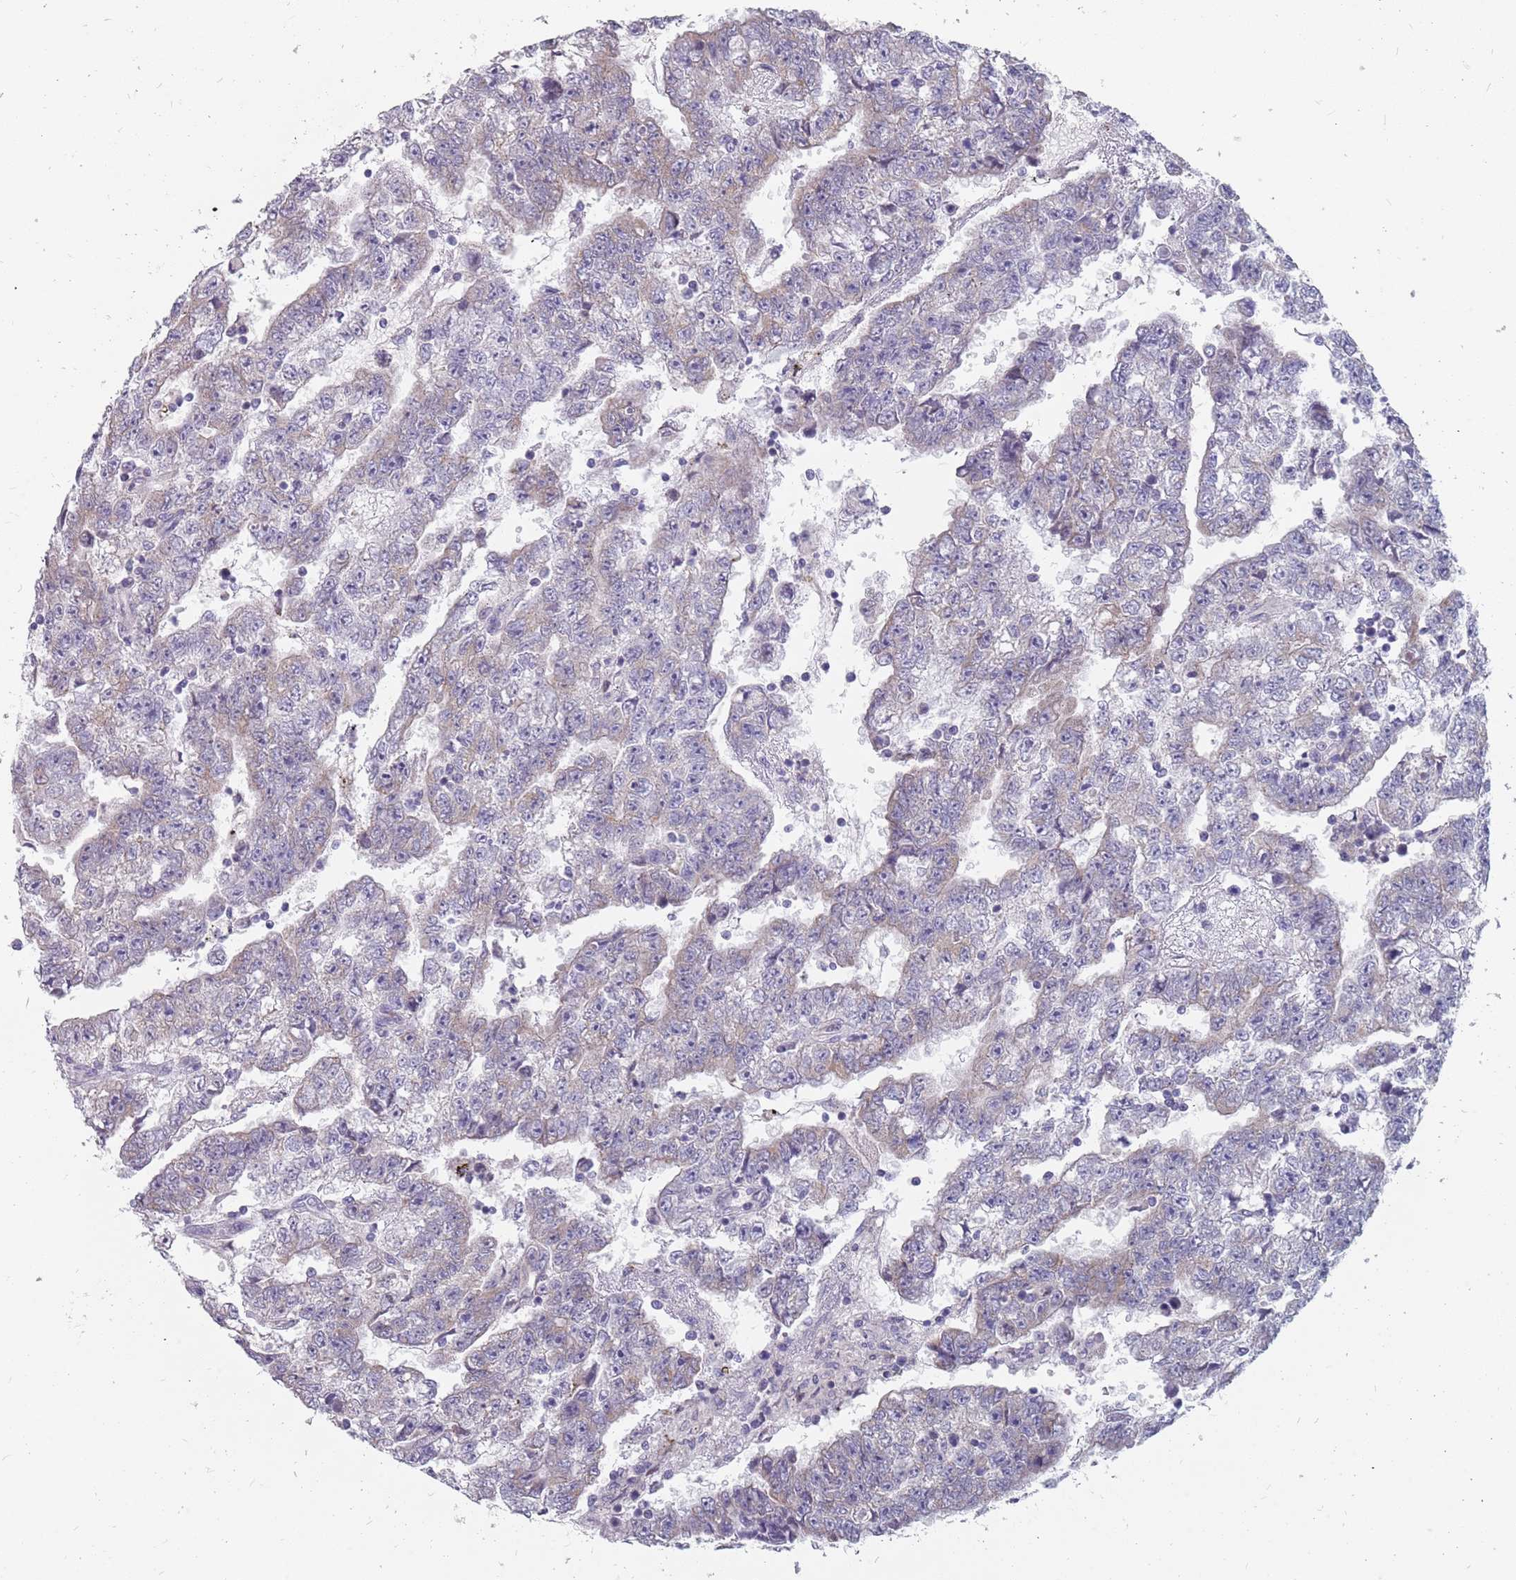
{"staining": {"intensity": "moderate", "quantity": "<25%", "location": "cytoplasmic/membranous"}, "tissue": "testis cancer", "cell_type": "Tumor cells", "image_type": "cancer", "snomed": [{"axis": "morphology", "description": "Carcinoma, Embryonal, NOS"}, {"axis": "topography", "description": "Testis"}], "caption": "Embryonal carcinoma (testis) stained with immunohistochemistry exhibits moderate cytoplasmic/membranous expression in approximately <25% of tumor cells.", "gene": "CMTR2", "patient": {"sex": "male", "age": 25}}